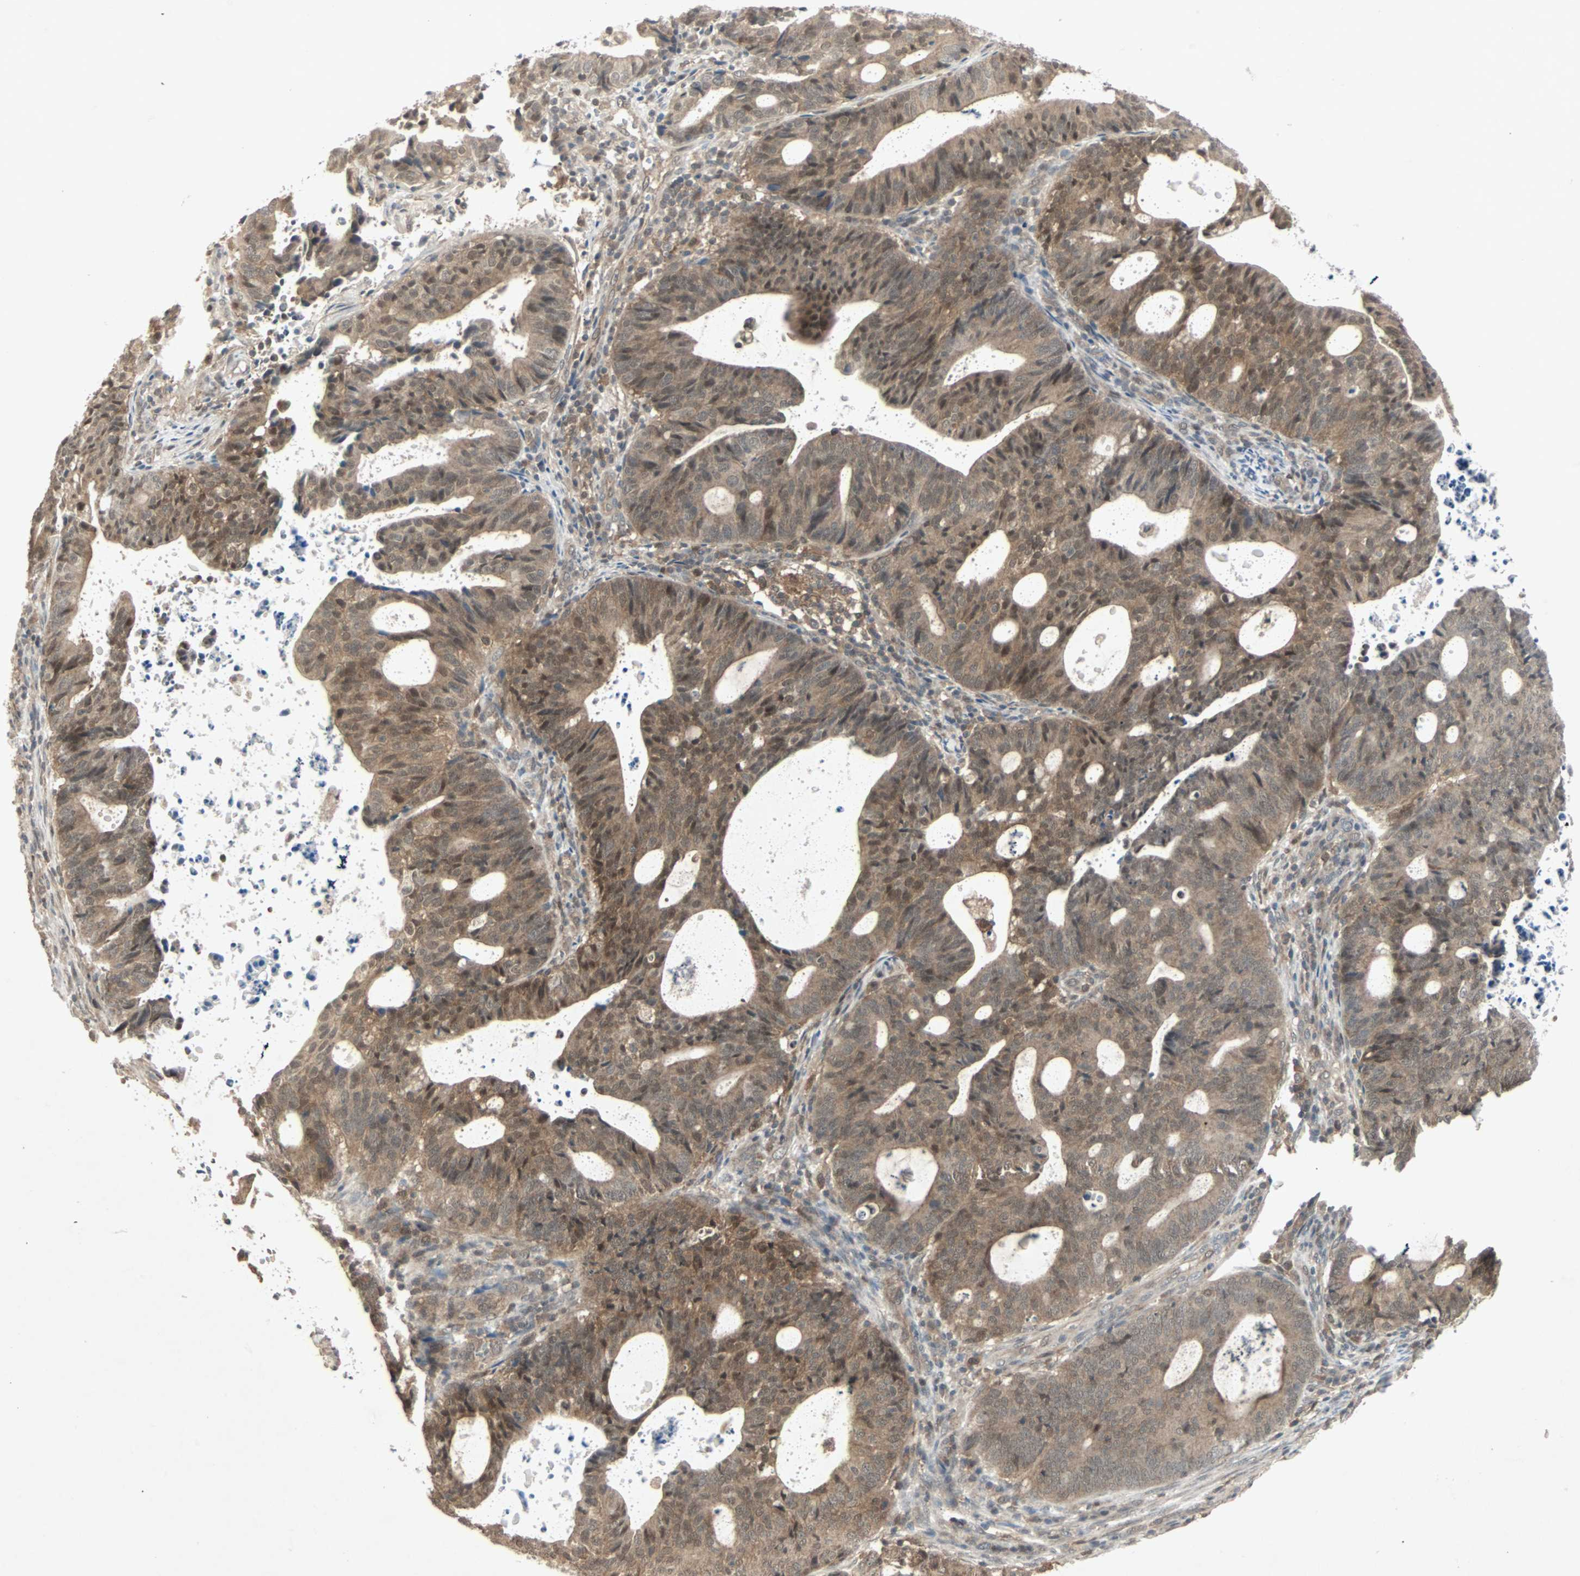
{"staining": {"intensity": "moderate", "quantity": ">75%", "location": "cytoplasmic/membranous,nuclear"}, "tissue": "endometrial cancer", "cell_type": "Tumor cells", "image_type": "cancer", "snomed": [{"axis": "morphology", "description": "Adenocarcinoma, NOS"}, {"axis": "topography", "description": "Uterus"}], "caption": "The immunohistochemical stain labels moderate cytoplasmic/membranous and nuclear positivity in tumor cells of endometrial adenocarcinoma tissue.", "gene": "PTPA", "patient": {"sex": "female", "age": 83}}